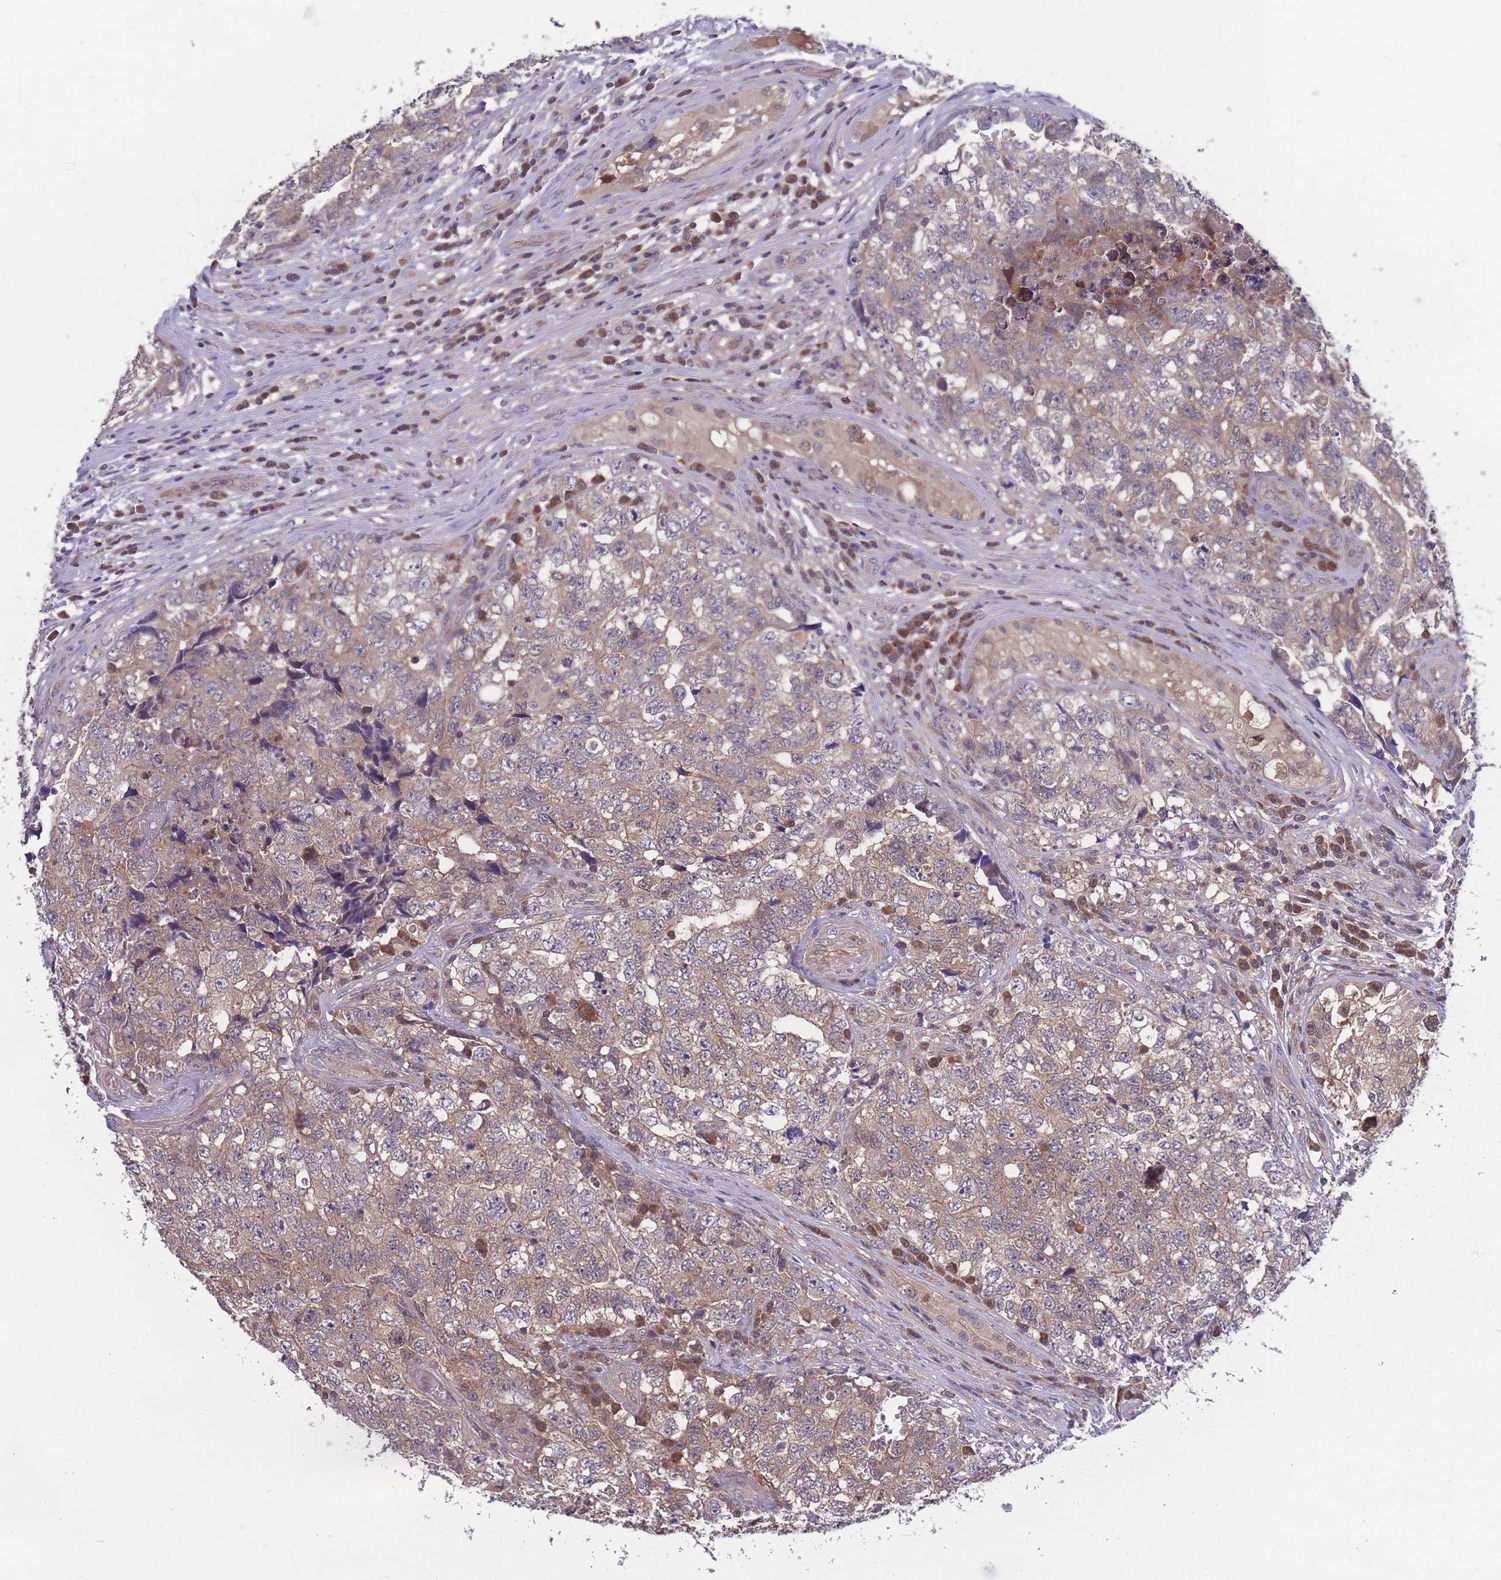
{"staining": {"intensity": "moderate", "quantity": ">75%", "location": "cytoplasmic/membranous"}, "tissue": "testis cancer", "cell_type": "Tumor cells", "image_type": "cancer", "snomed": [{"axis": "morphology", "description": "Carcinoma, Embryonal, NOS"}, {"axis": "topography", "description": "Testis"}], "caption": "Embryonal carcinoma (testis) stained with DAB immunohistochemistry reveals medium levels of moderate cytoplasmic/membranous staining in about >75% of tumor cells.", "gene": "UBE2N", "patient": {"sex": "male", "age": 31}}